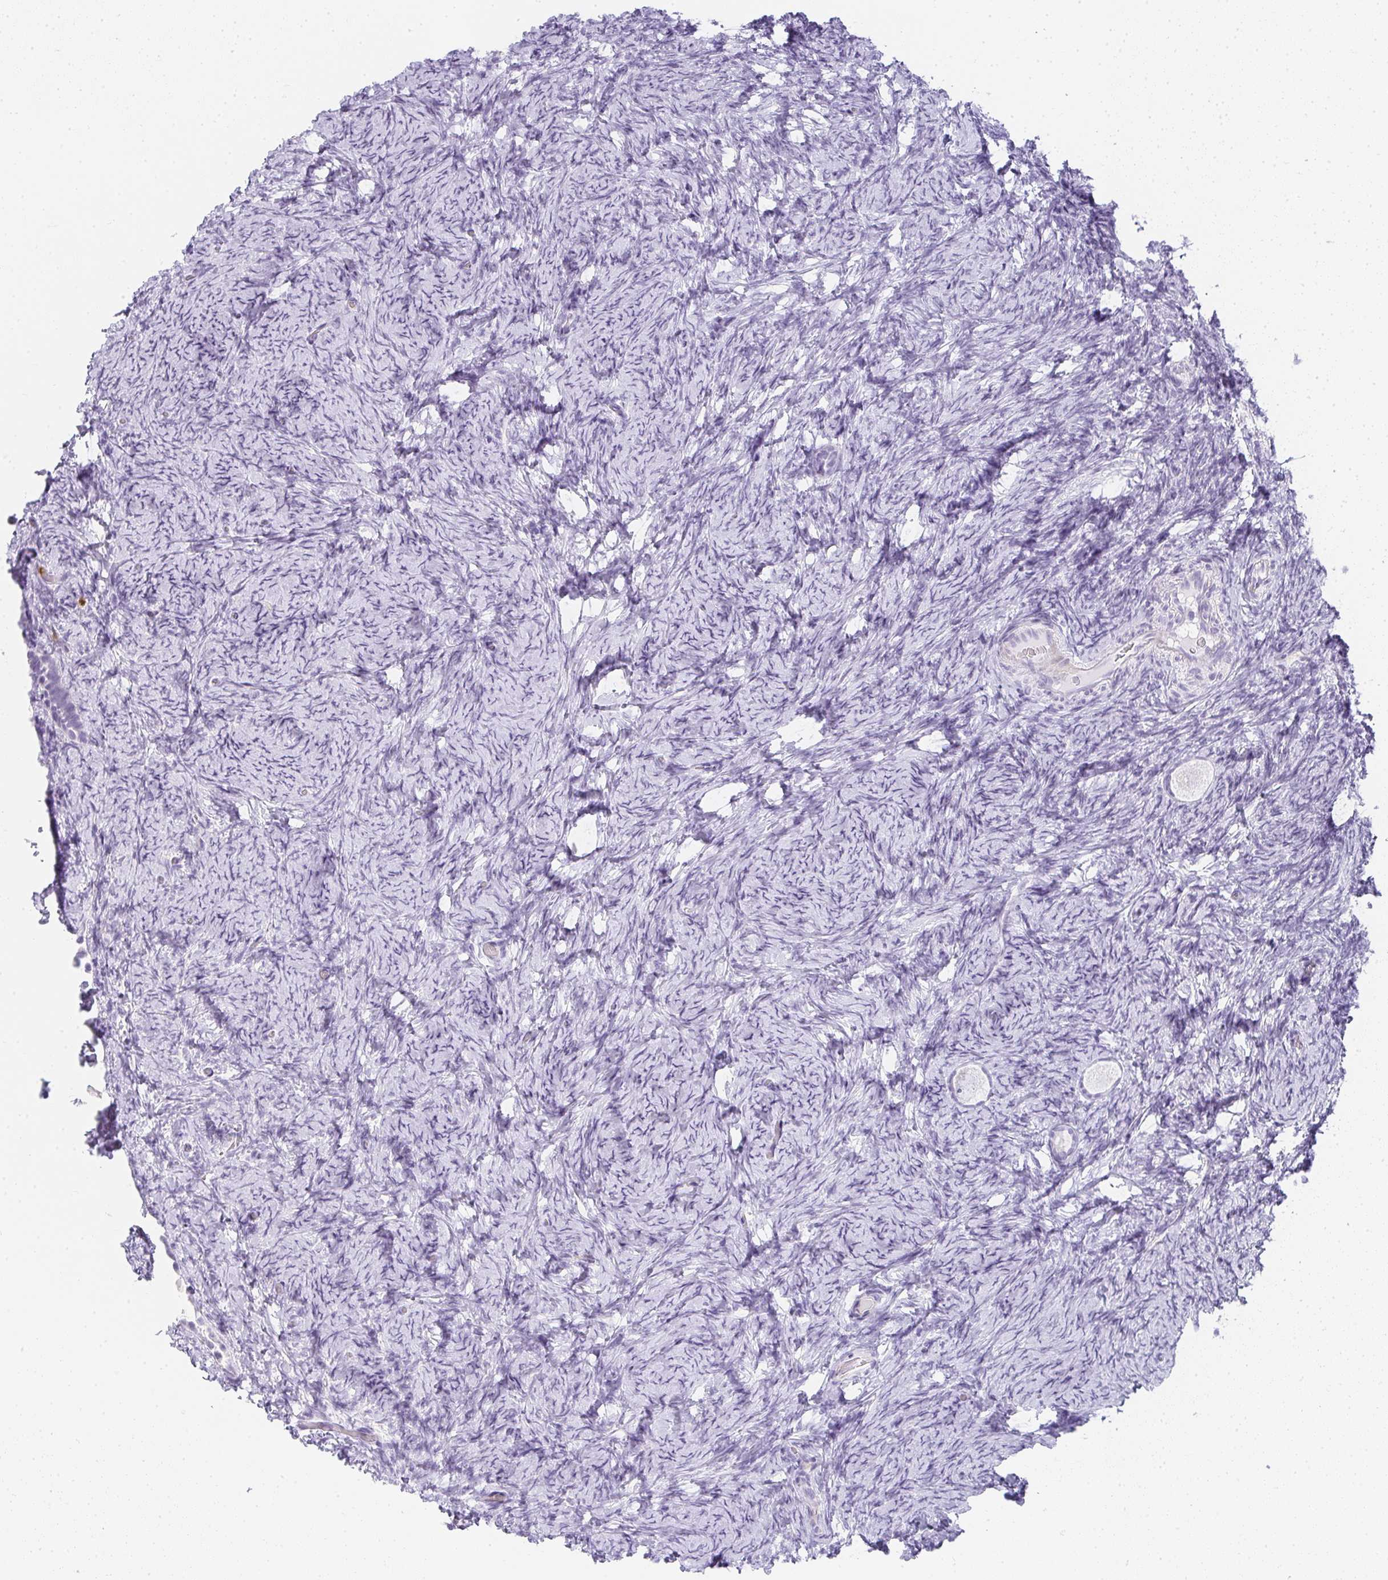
{"staining": {"intensity": "negative", "quantity": "none", "location": "none"}, "tissue": "ovary", "cell_type": "Follicle cells", "image_type": "normal", "snomed": [{"axis": "morphology", "description": "Normal tissue, NOS"}, {"axis": "topography", "description": "Ovary"}], "caption": "A high-resolution photomicrograph shows IHC staining of unremarkable ovary, which shows no significant staining in follicle cells.", "gene": "HK3", "patient": {"sex": "female", "age": 34}}